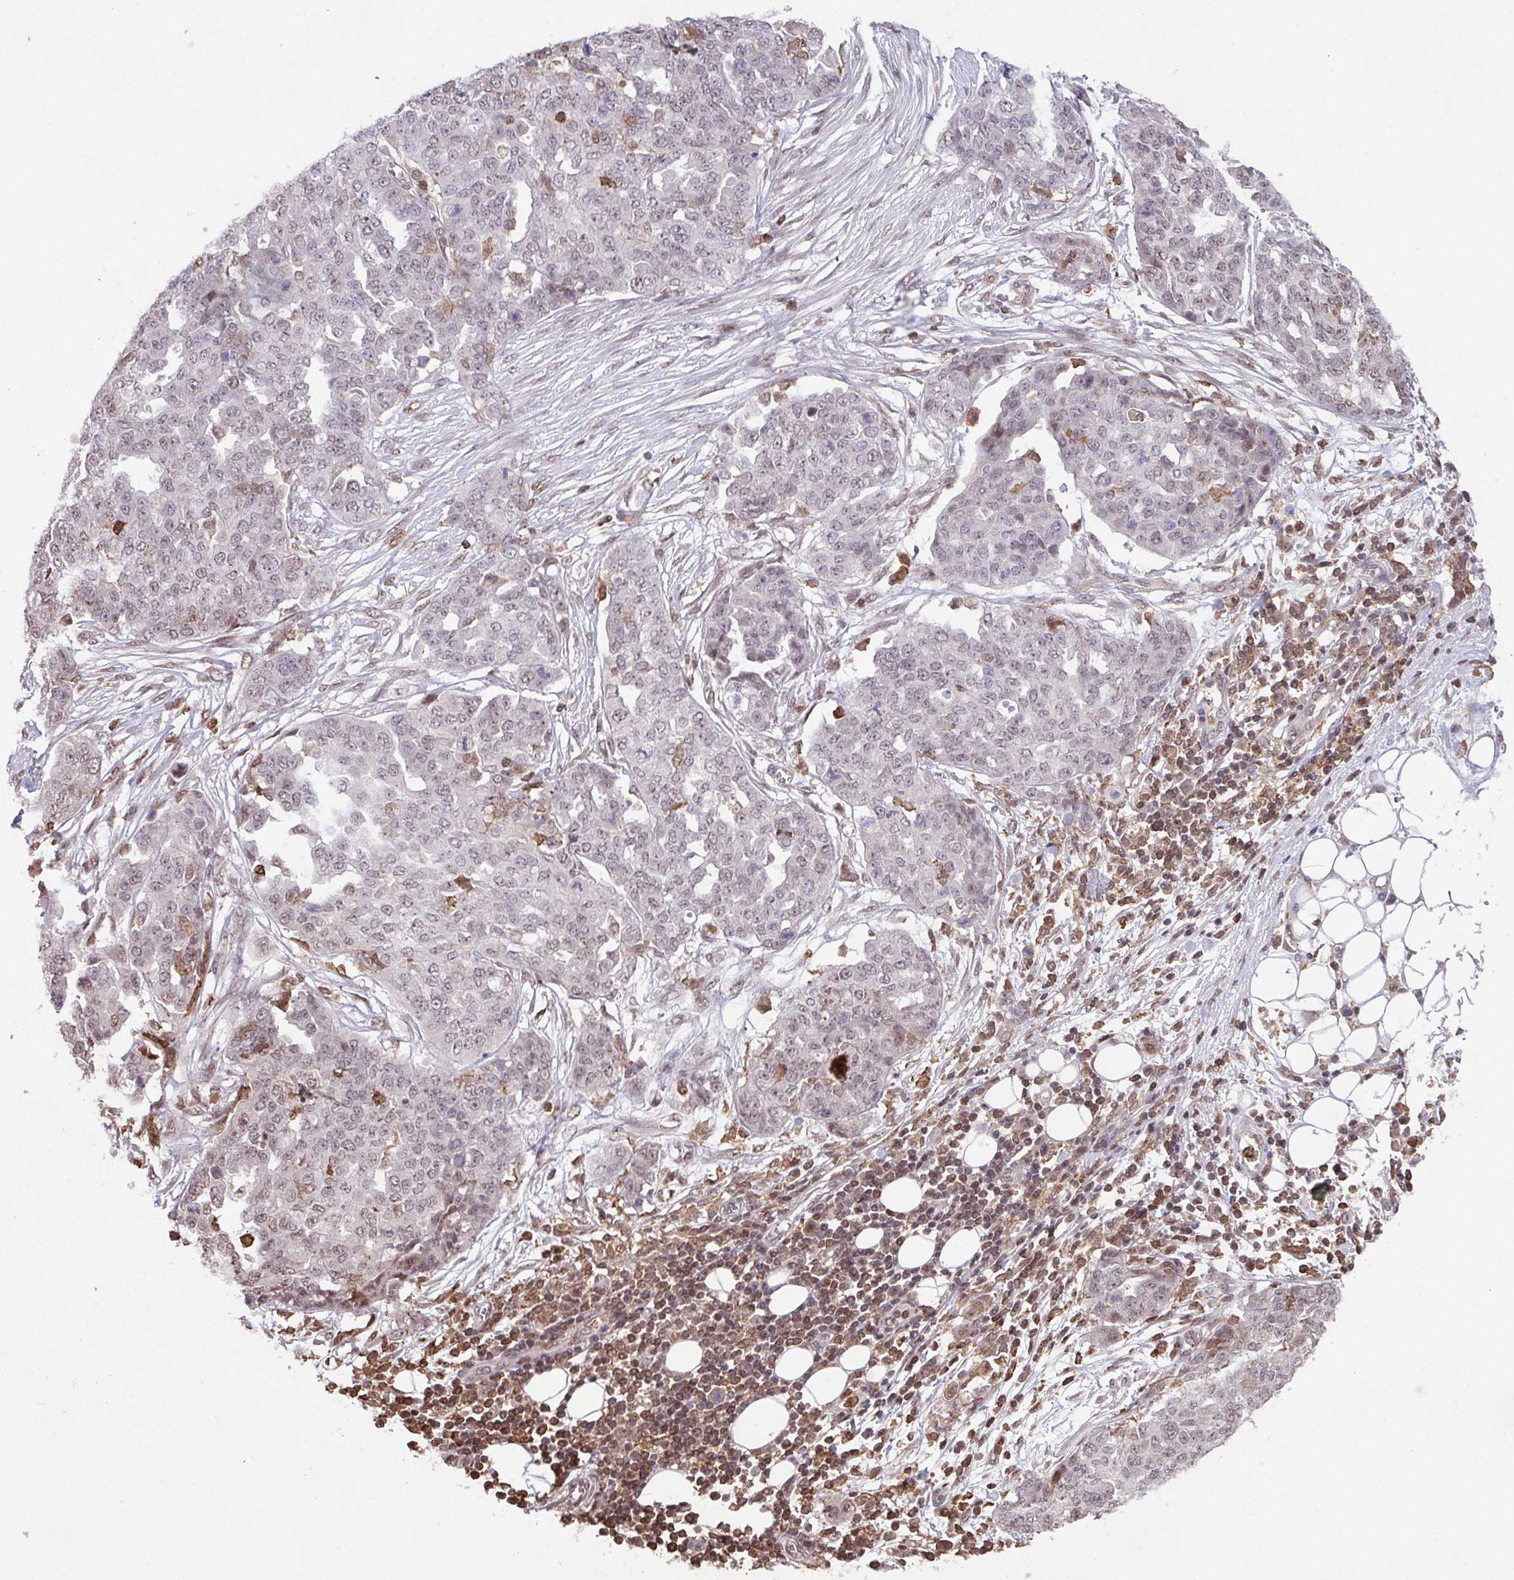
{"staining": {"intensity": "weak", "quantity": "<25%", "location": "nuclear"}, "tissue": "ovarian cancer", "cell_type": "Tumor cells", "image_type": "cancer", "snomed": [{"axis": "morphology", "description": "Cystadenocarcinoma, serous, NOS"}, {"axis": "topography", "description": "Soft tissue"}, {"axis": "topography", "description": "Ovary"}], "caption": "Immunohistochemistry photomicrograph of human ovarian cancer (serous cystadenocarcinoma) stained for a protein (brown), which demonstrates no staining in tumor cells.", "gene": "GON7", "patient": {"sex": "female", "age": 57}}